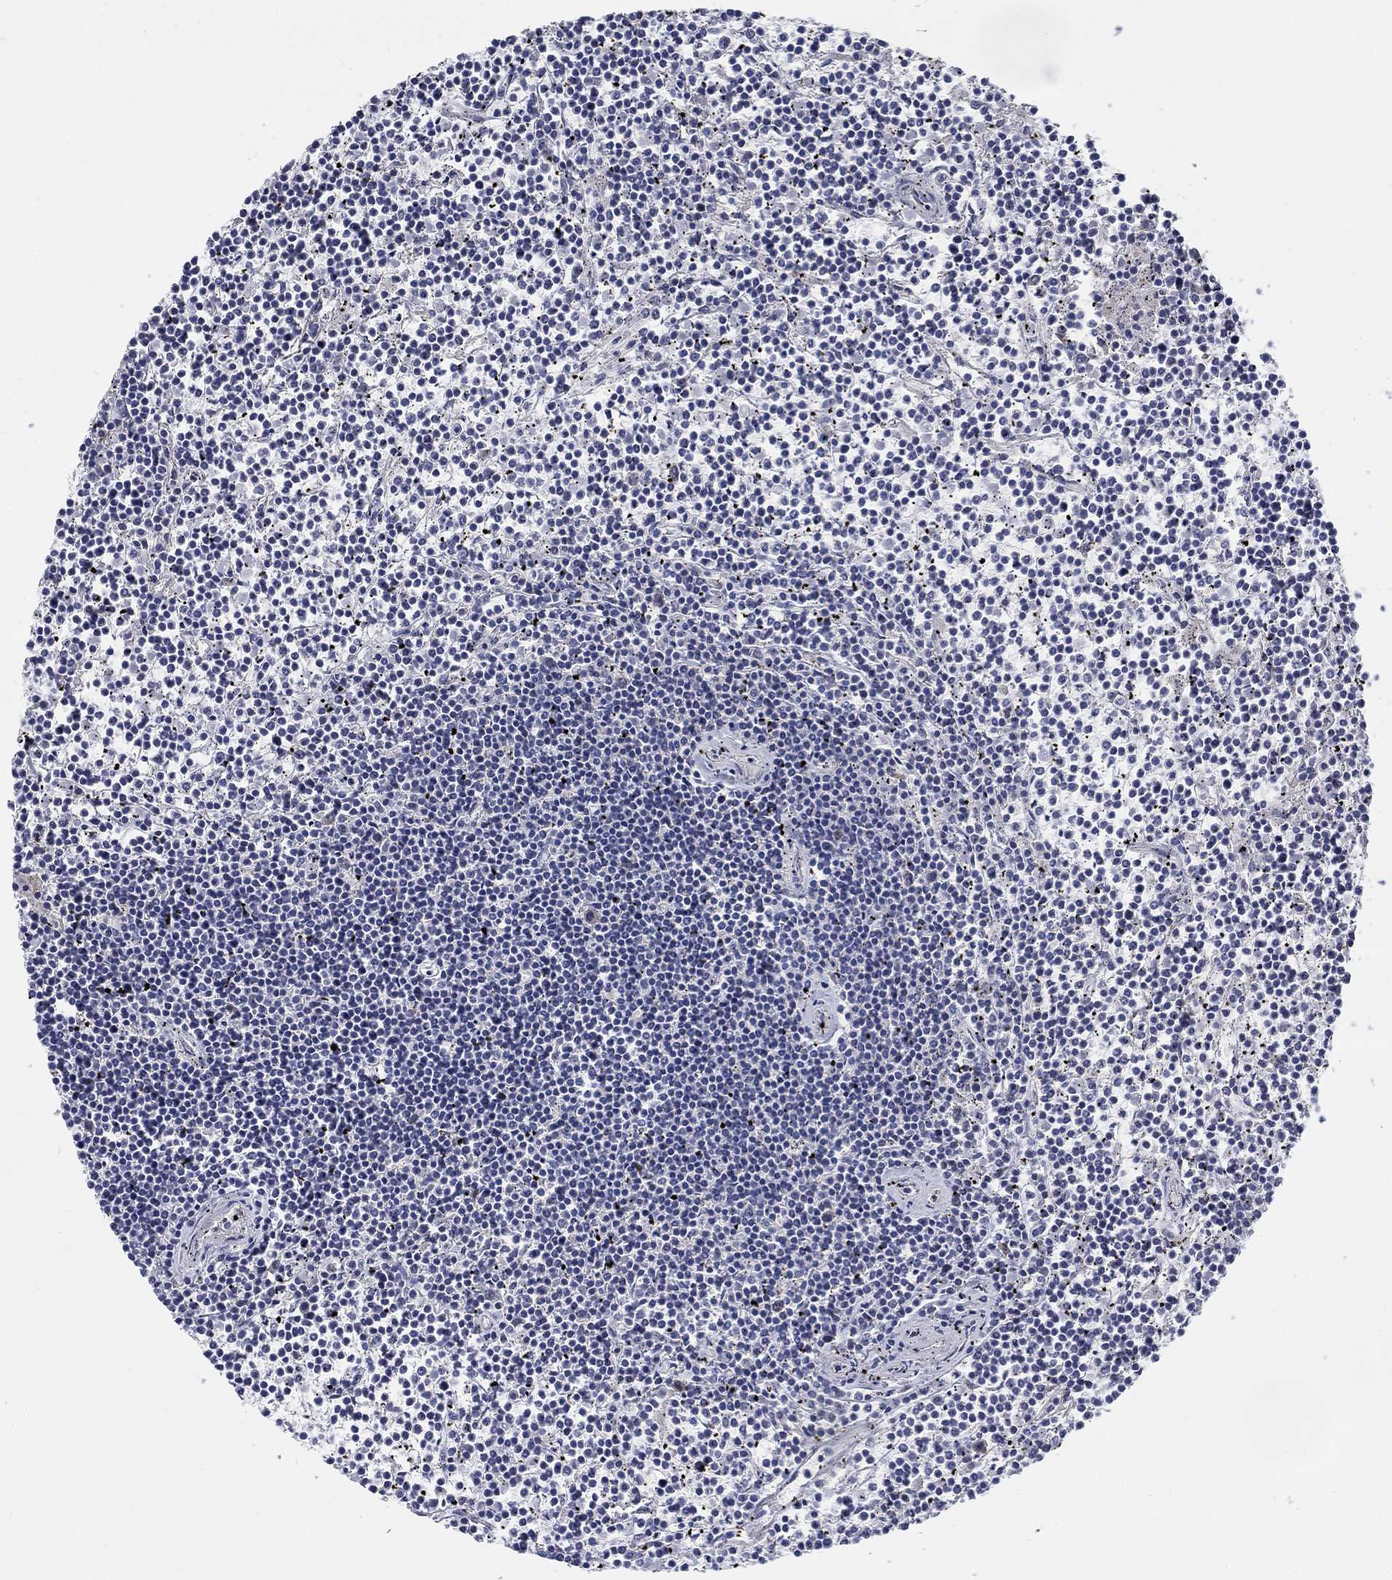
{"staining": {"intensity": "negative", "quantity": "none", "location": "none"}, "tissue": "lymphoma", "cell_type": "Tumor cells", "image_type": "cancer", "snomed": [{"axis": "morphology", "description": "Malignant lymphoma, non-Hodgkin's type, Low grade"}, {"axis": "topography", "description": "Spleen"}], "caption": "The IHC image has no significant positivity in tumor cells of malignant lymphoma, non-Hodgkin's type (low-grade) tissue.", "gene": "PRC1", "patient": {"sex": "female", "age": 19}}